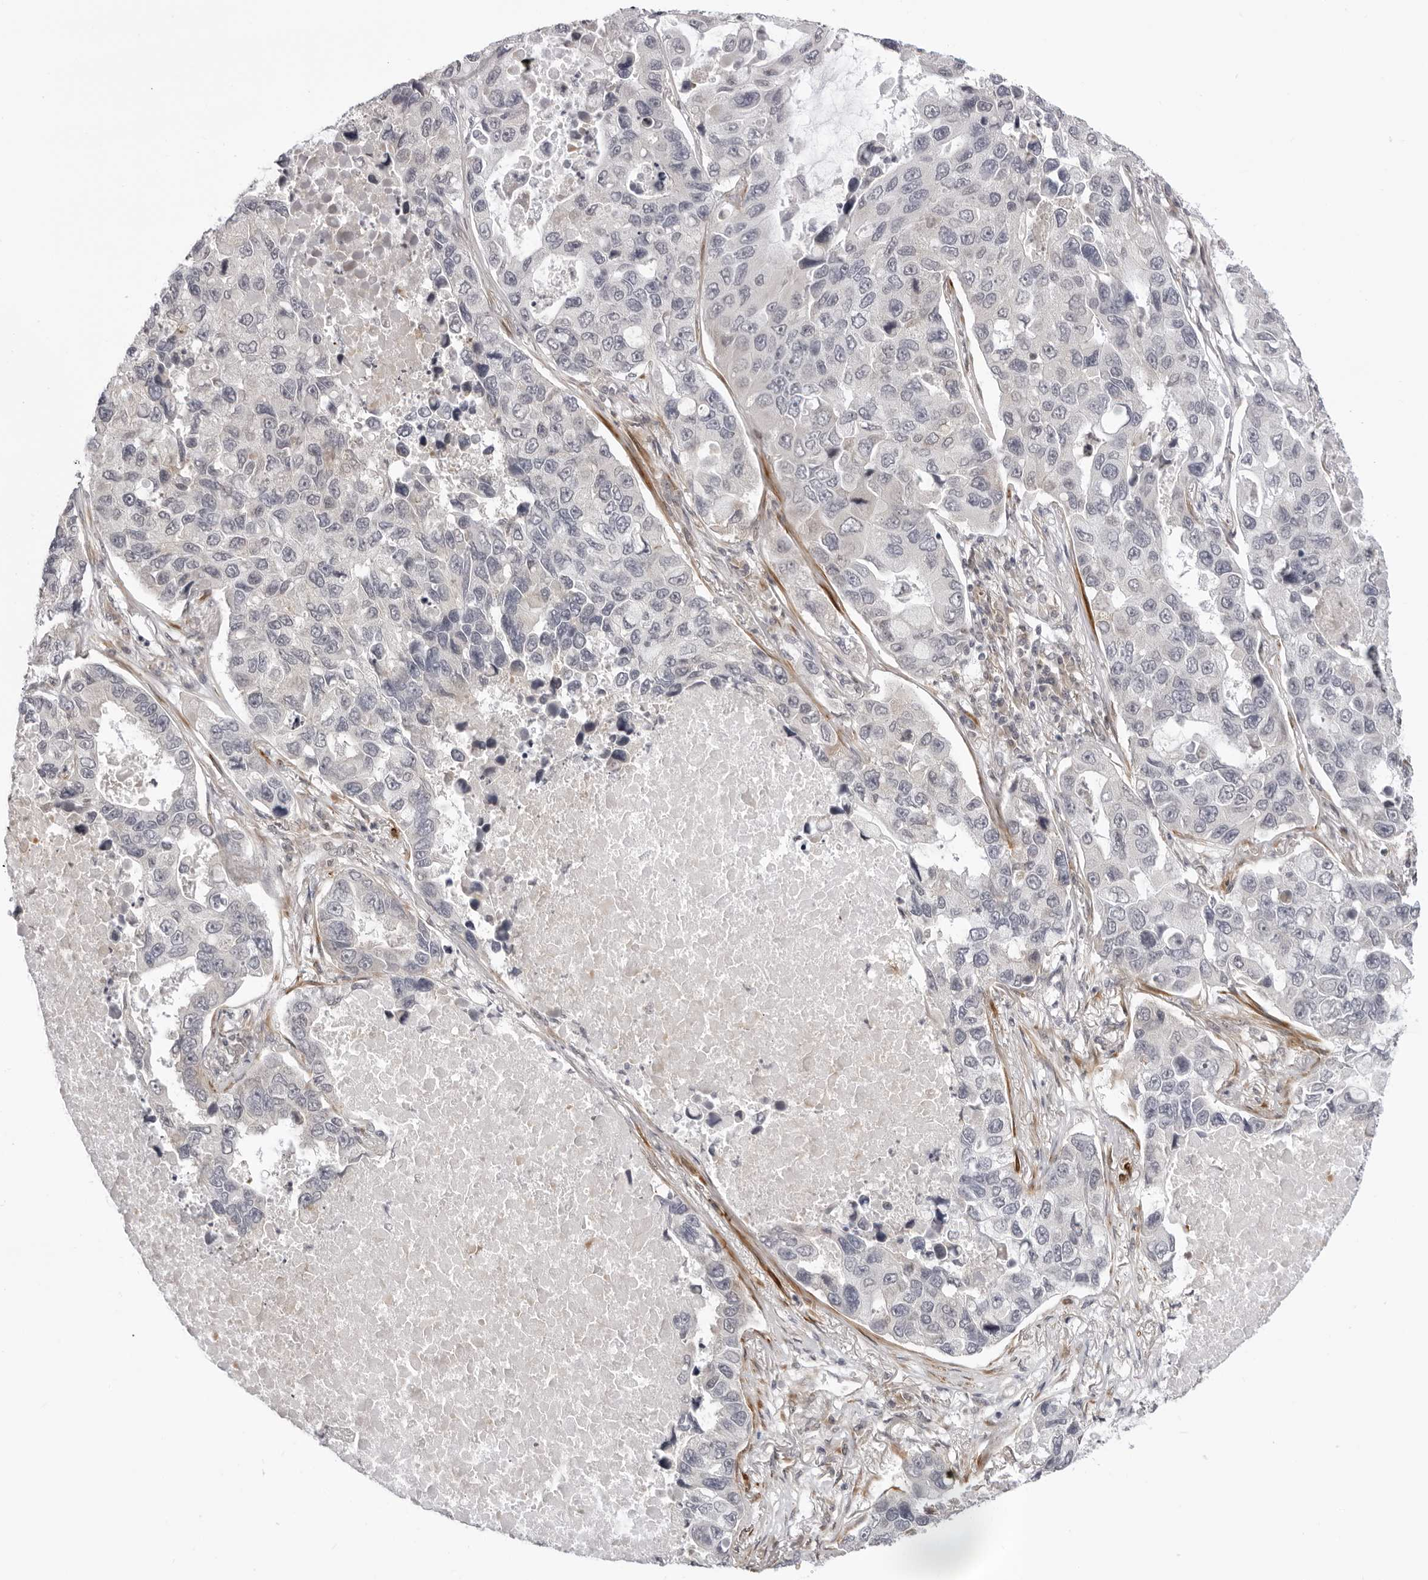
{"staining": {"intensity": "negative", "quantity": "none", "location": "none"}, "tissue": "lung cancer", "cell_type": "Tumor cells", "image_type": "cancer", "snomed": [{"axis": "morphology", "description": "Adenocarcinoma, NOS"}, {"axis": "topography", "description": "Lung"}], "caption": "This is an immunohistochemistry (IHC) photomicrograph of human lung adenocarcinoma. There is no positivity in tumor cells.", "gene": "SRGAP2", "patient": {"sex": "male", "age": 64}}